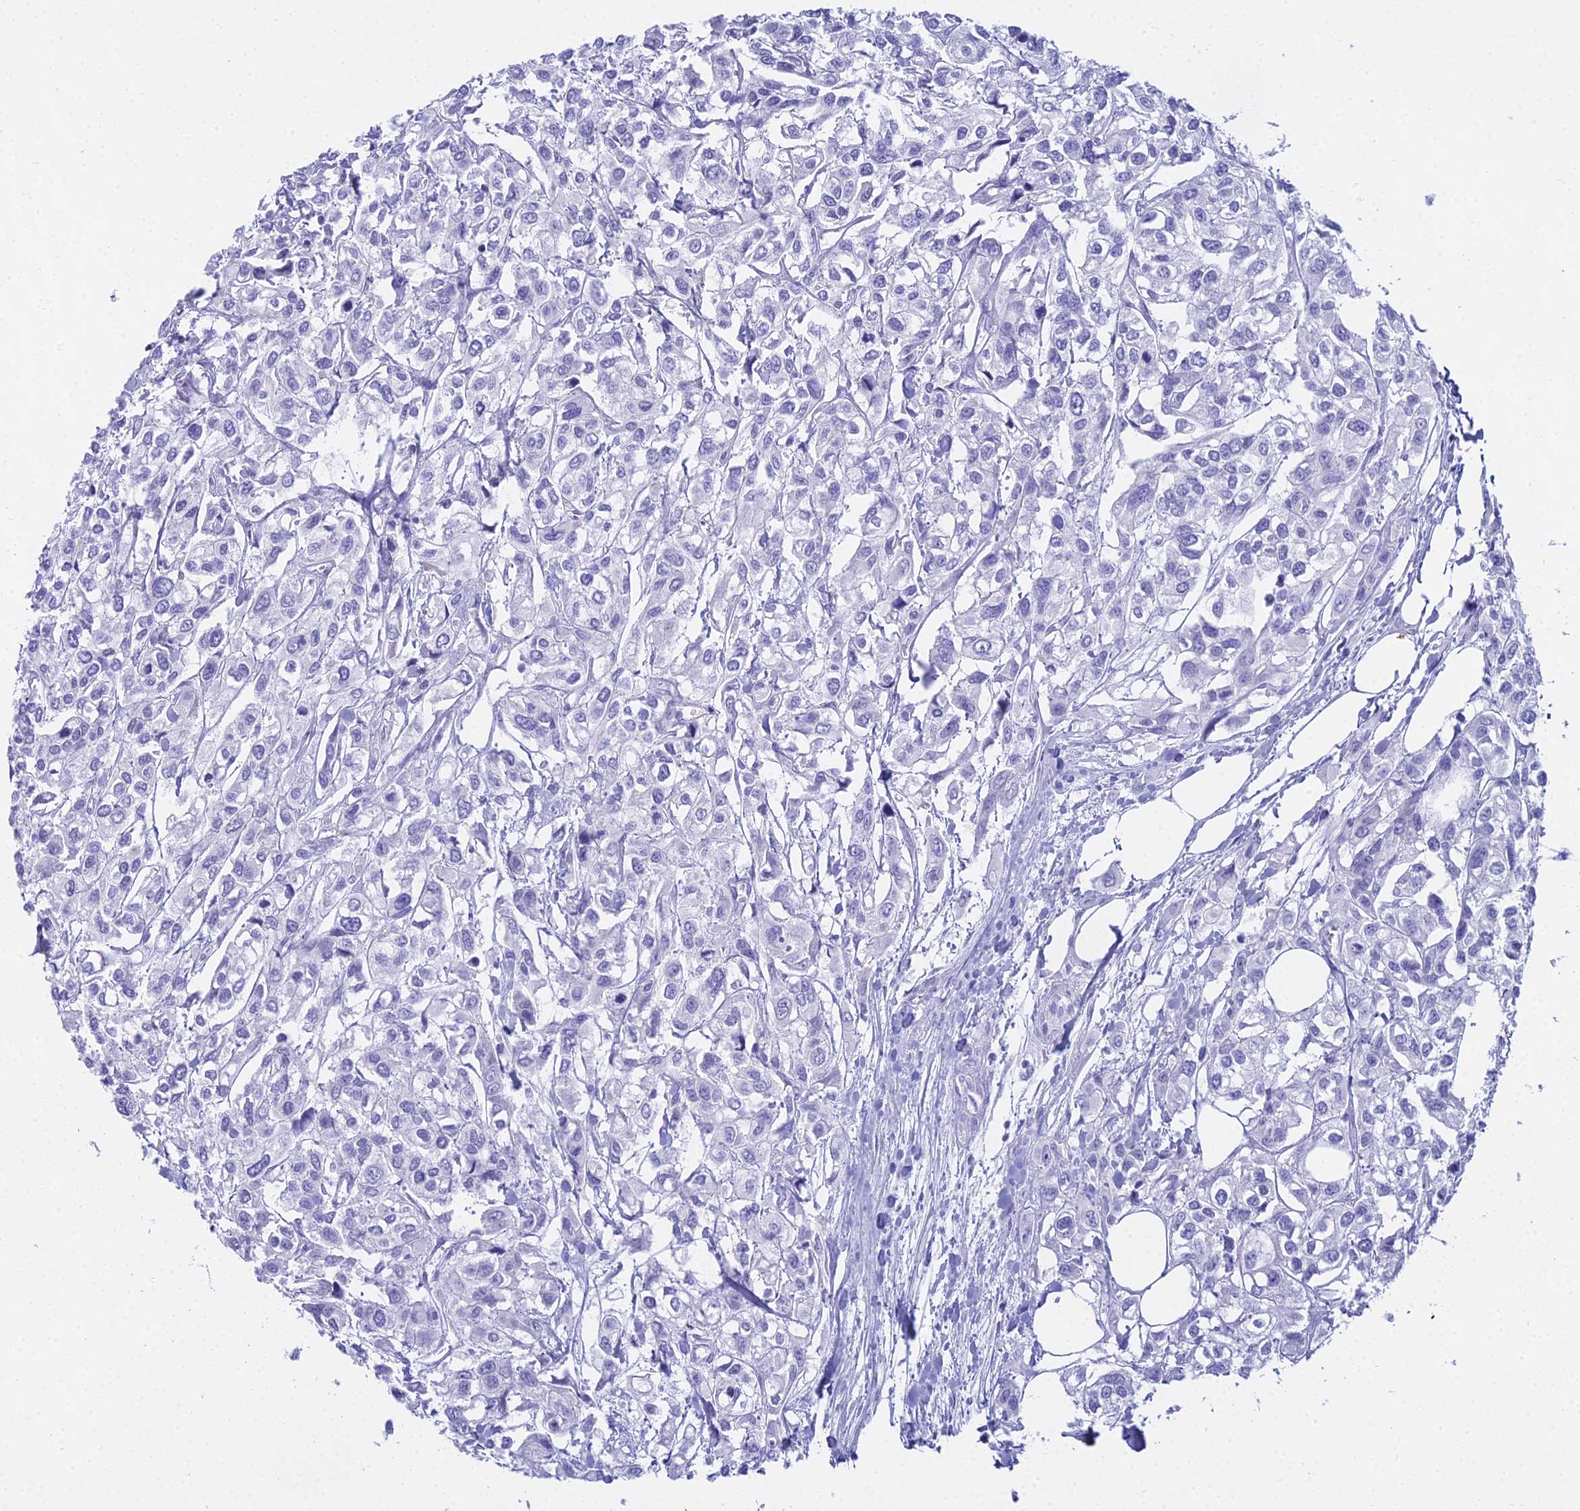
{"staining": {"intensity": "negative", "quantity": "none", "location": "none"}, "tissue": "urothelial cancer", "cell_type": "Tumor cells", "image_type": "cancer", "snomed": [{"axis": "morphology", "description": "Urothelial carcinoma, High grade"}, {"axis": "topography", "description": "Urinary bladder"}], "caption": "DAB (3,3'-diaminobenzidine) immunohistochemical staining of human urothelial cancer demonstrates no significant staining in tumor cells.", "gene": "CGB2", "patient": {"sex": "male", "age": 67}}